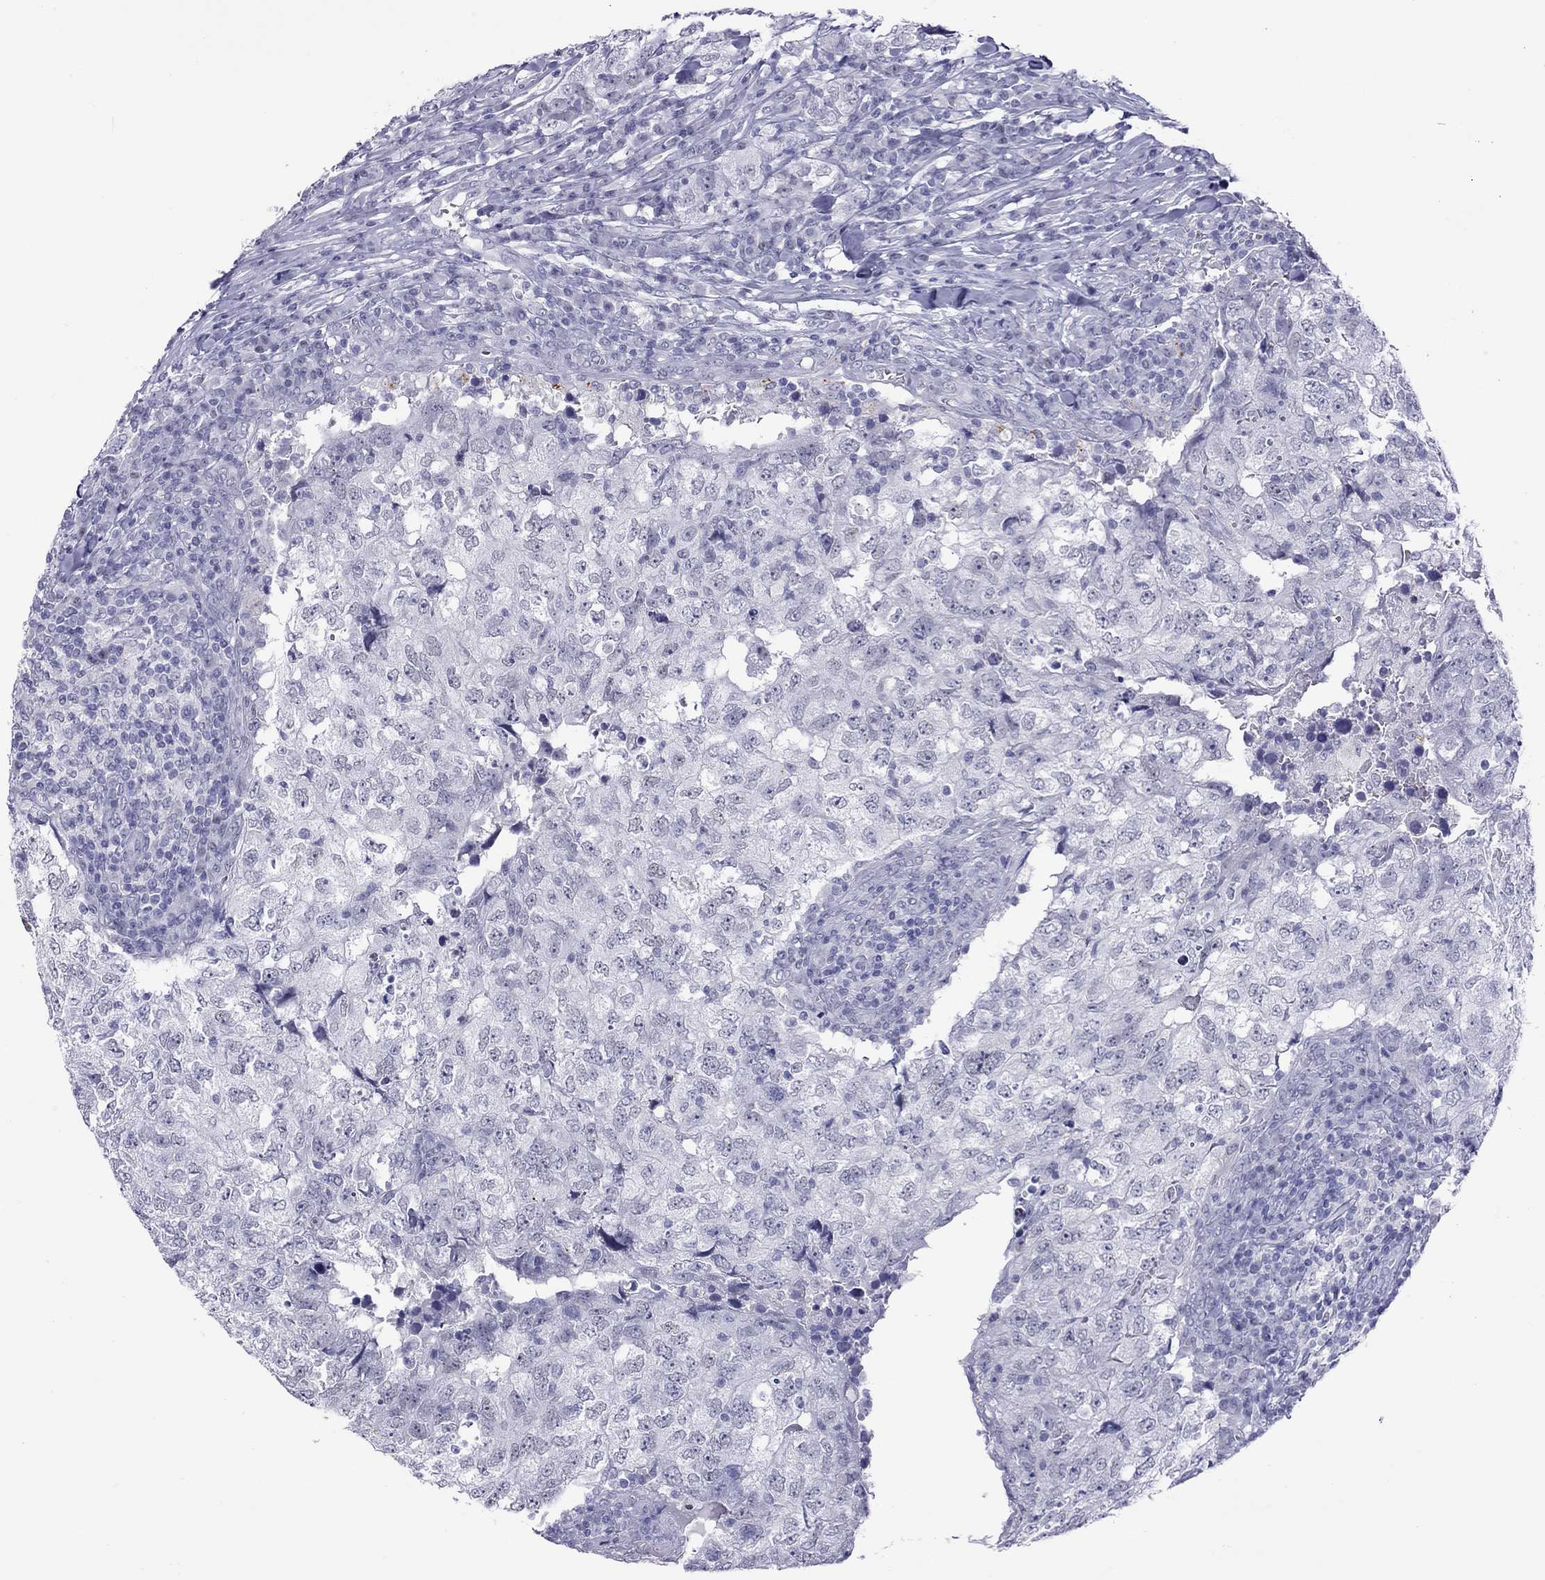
{"staining": {"intensity": "negative", "quantity": "none", "location": "none"}, "tissue": "breast cancer", "cell_type": "Tumor cells", "image_type": "cancer", "snomed": [{"axis": "morphology", "description": "Duct carcinoma"}, {"axis": "topography", "description": "Breast"}], "caption": "A histopathology image of breast cancer stained for a protein displays no brown staining in tumor cells.", "gene": "CHRNB3", "patient": {"sex": "female", "age": 30}}